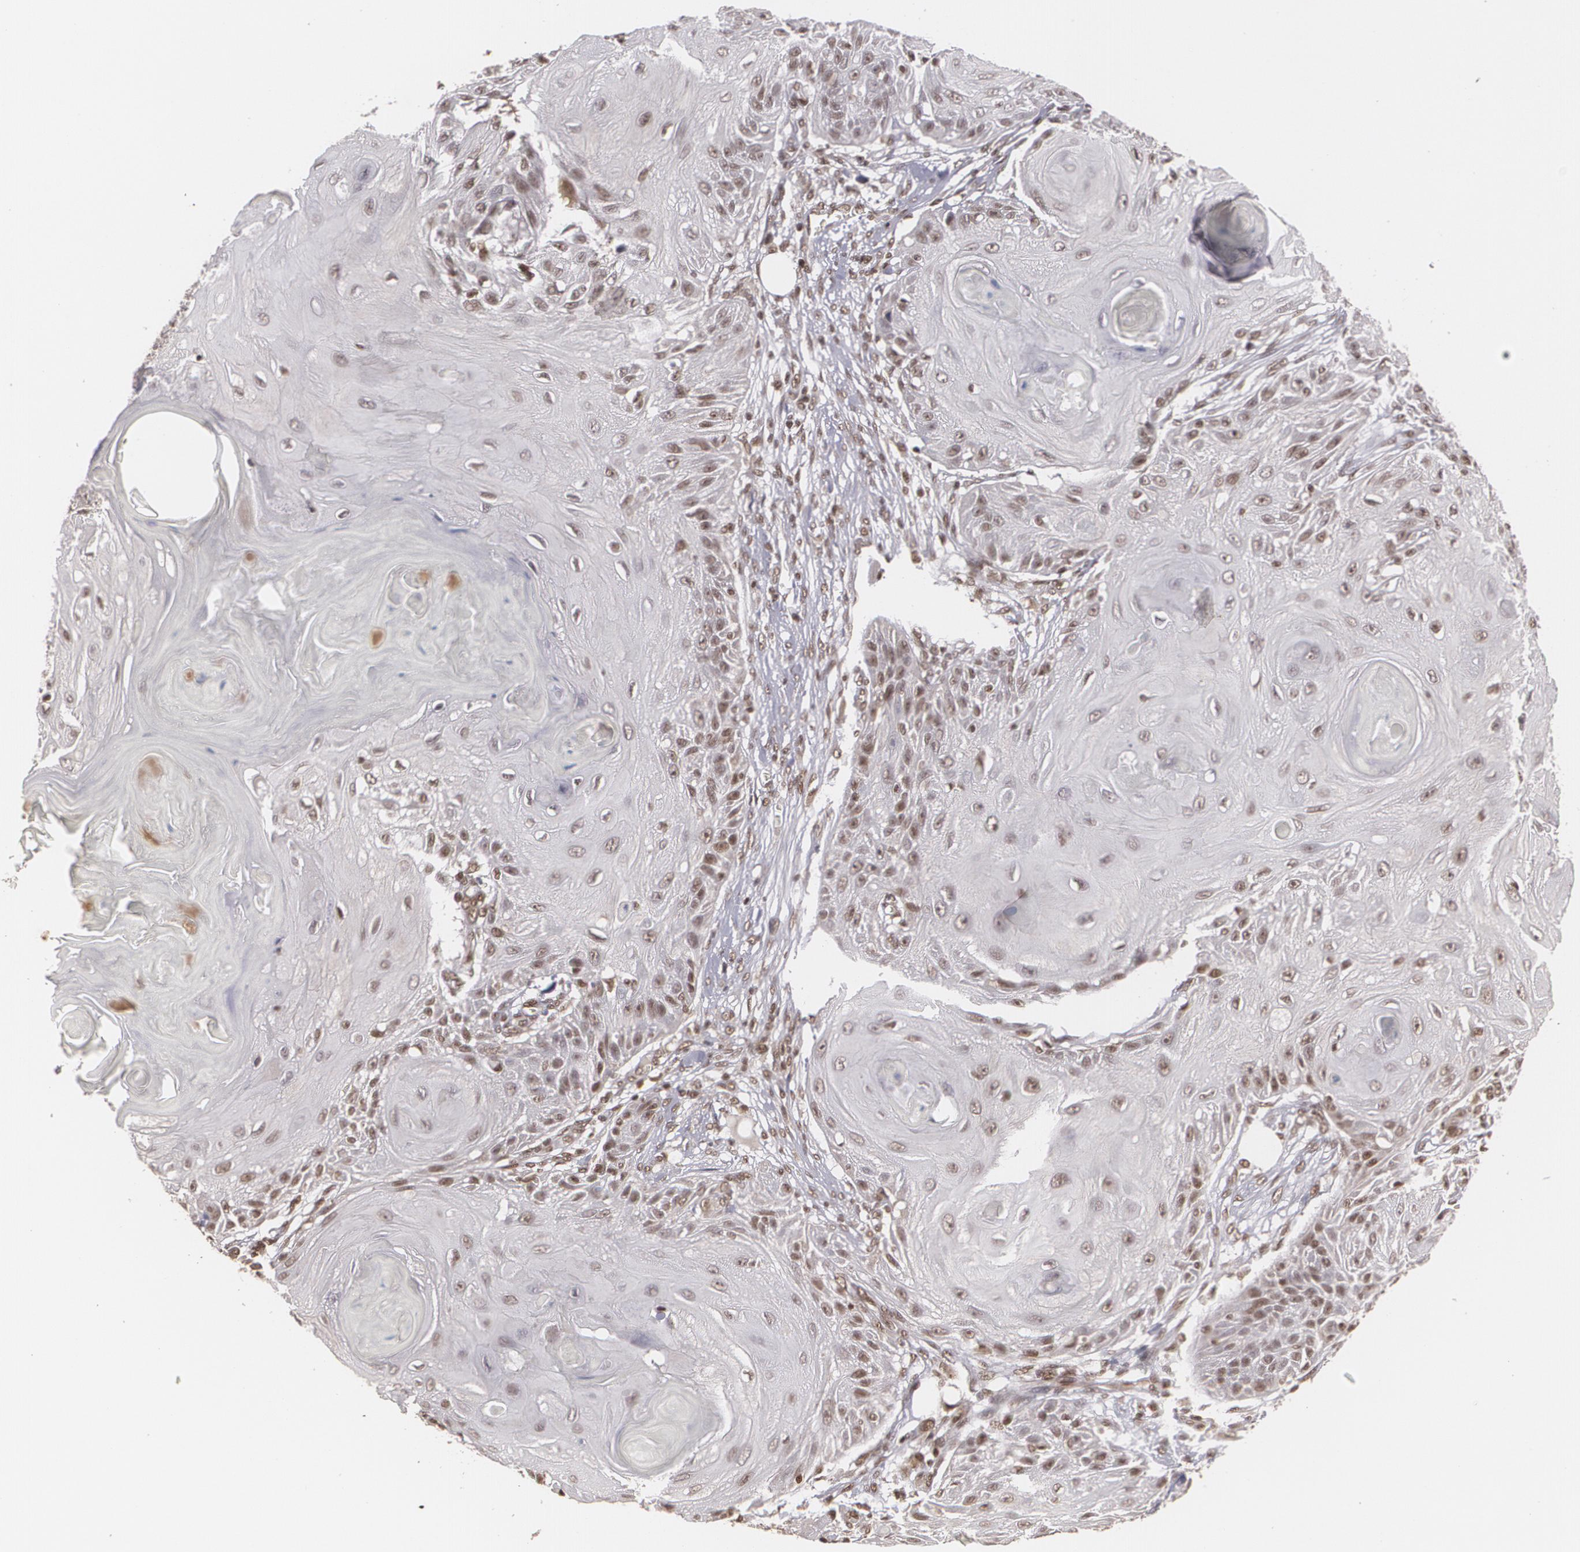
{"staining": {"intensity": "weak", "quantity": "25%-75%", "location": "nuclear"}, "tissue": "skin cancer", "cell_type": "Tumor cells", "image_type": "cancer", "snomed": [{"axis": "morphology", "description": "Squamous cell carcinoma, NOS"}, {"axis": "topography", "description": "Skin"}], "caption": "Immunohistochemical staining of human skin squamous cell carcinoma demonstrates low levels of weak nuclear protein positivity in about 25%-75% of tumor cells.", "gene": "RXRB", "patient": {"sex": "female", "age": 88}}